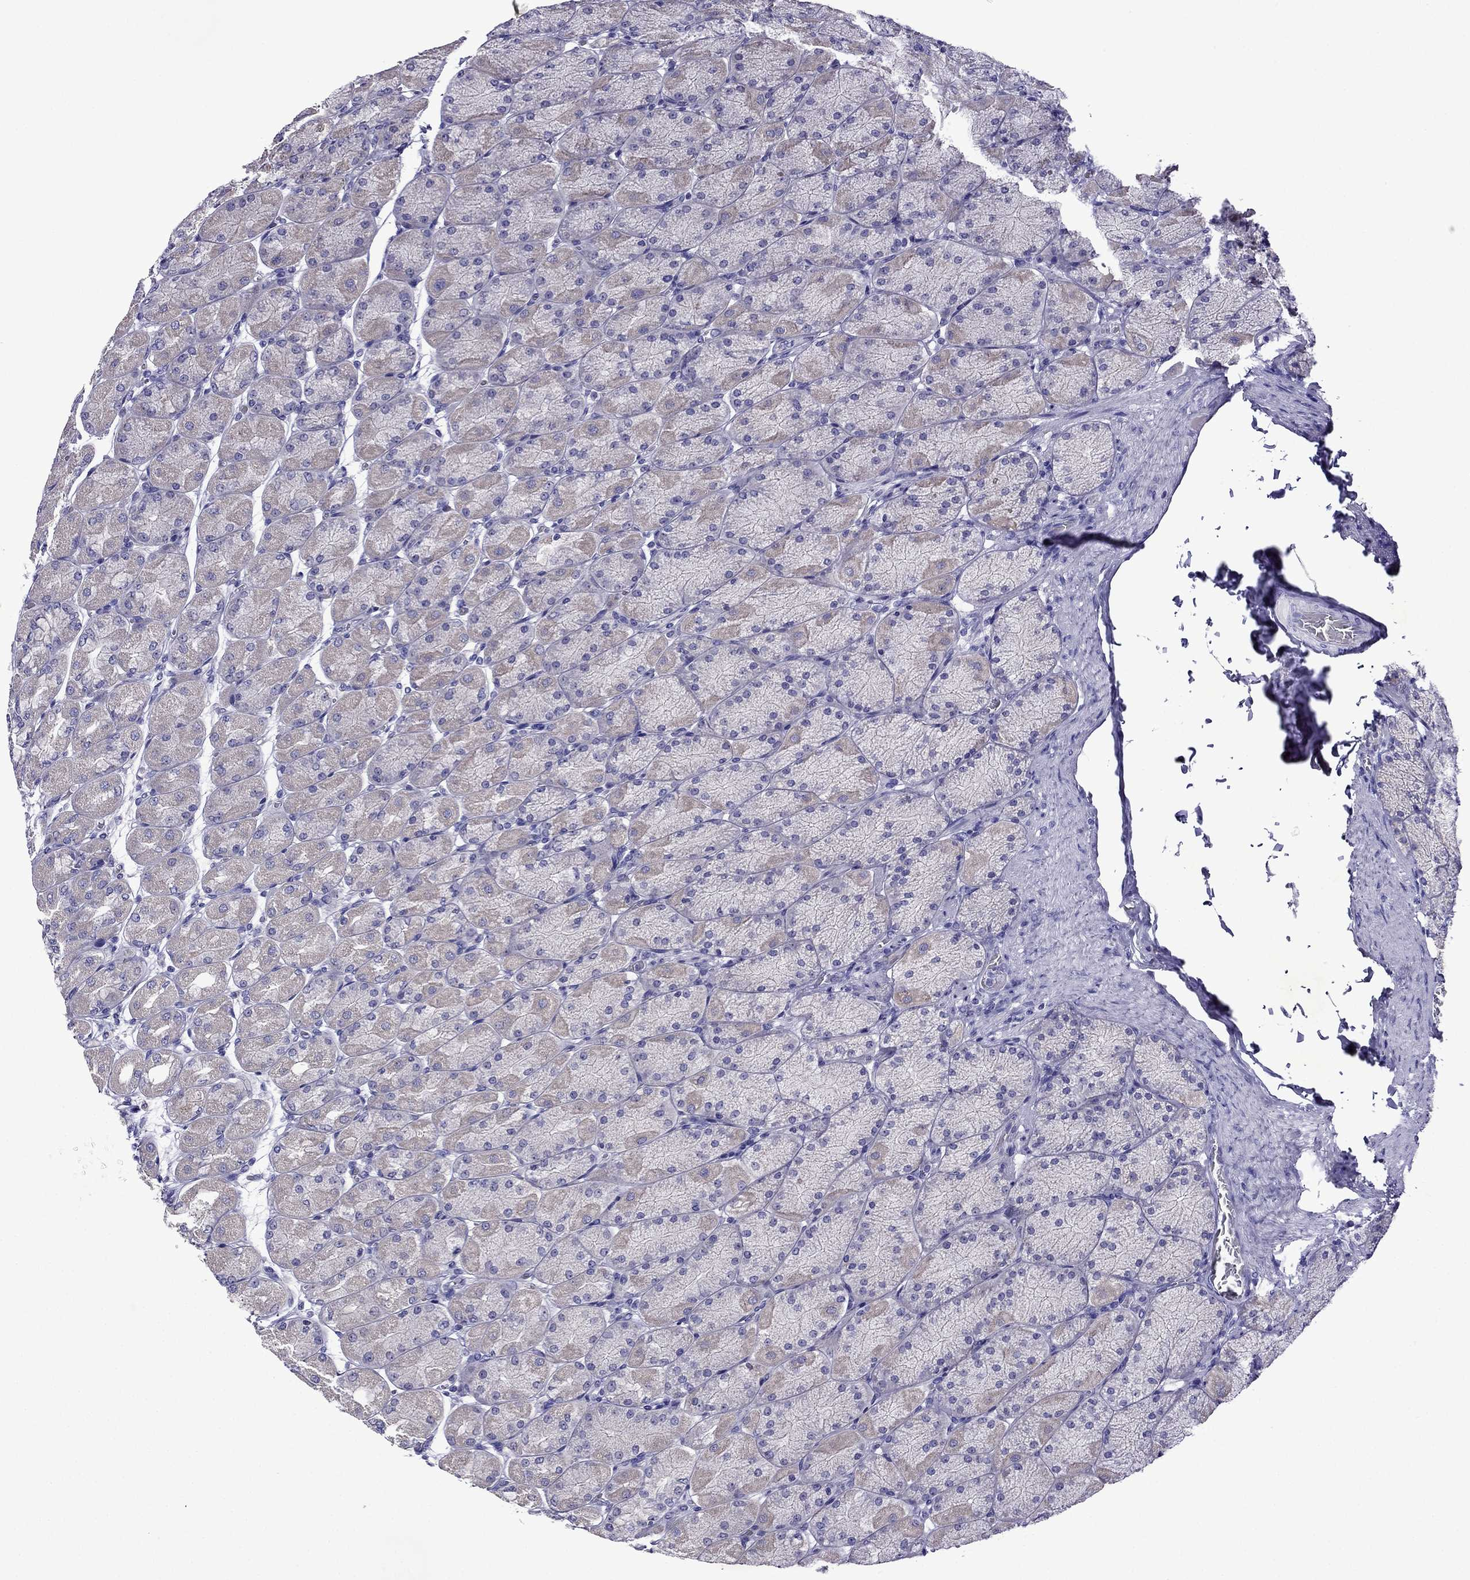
{"staining": {"intensity": "negative", "quantity": "none", "location": "none"}, "tissue": "stomach", "cell_type": "Glandular cells", "image_type": "normal", "snomed": [{"axis": "morphology", "description": "Normal tissue, NOS"}, {"axis": "topography", "description": "Stomach, upper"}], "caption": "Immunohistochemical staining of benign human stomach shows no significant staining in glandular cells.", "gene": "TDRD1", "patient": {"sex": "female", "age": 56}}